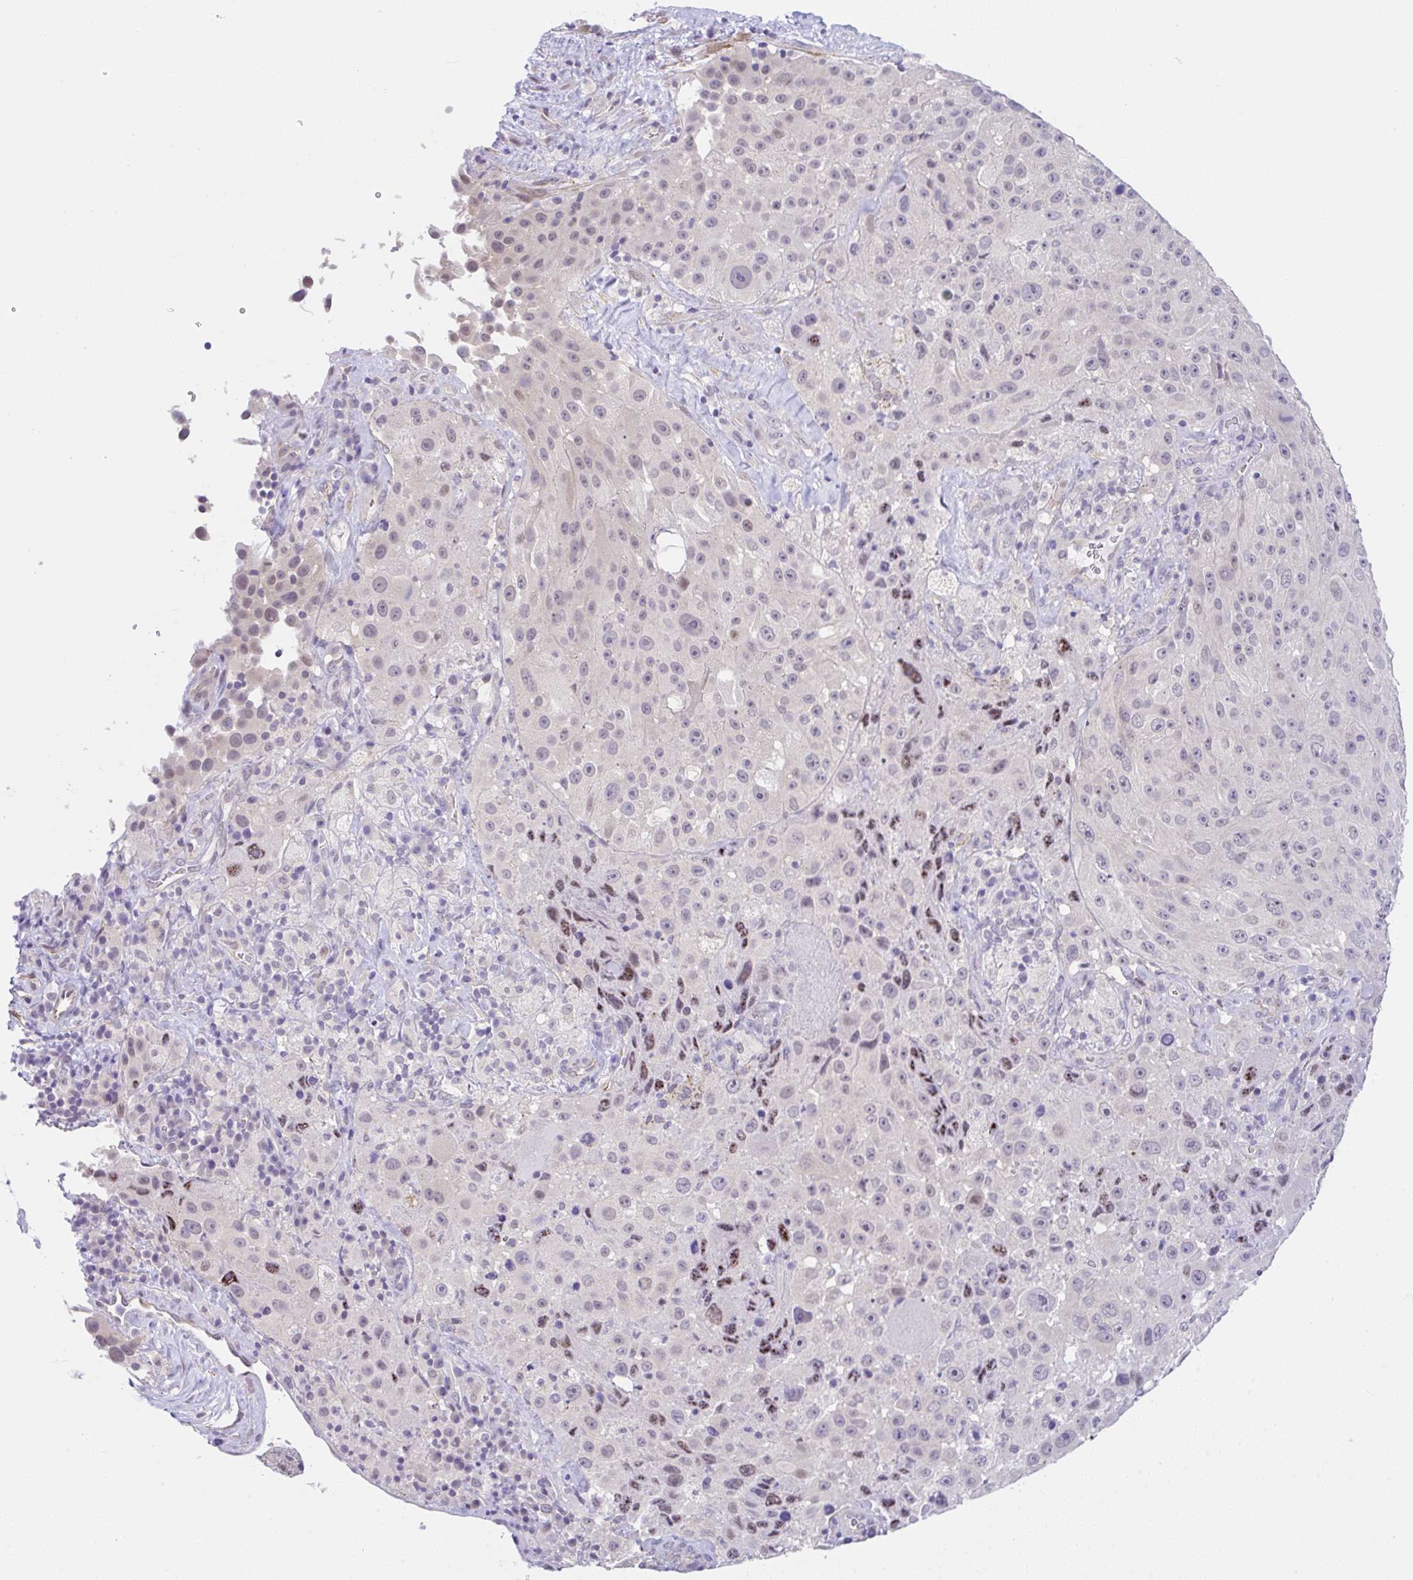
{"staining": {"intensity": "negative", "quantity": "none", "location": "none"}, "tissue": "melanoma", "cell_type": "Tumor cells", "image_type": "cancer", "snomed": [{"axis": "morphology", "description": "Malignant melanoma, Metastatic site"}, {"axis": "topography", "description": "Lymph node"}], "caption": "Immunohistochemistry (IHC) photomicrograph of neoplastic tissue: malignant melanoma (metastatic site) stained with DAB (3,3'-diaminobenzidine) reveals no significant protein staining in tumor cells.", "gene": "CGNL1", "patient": {"sex": "male", "age": 62}}